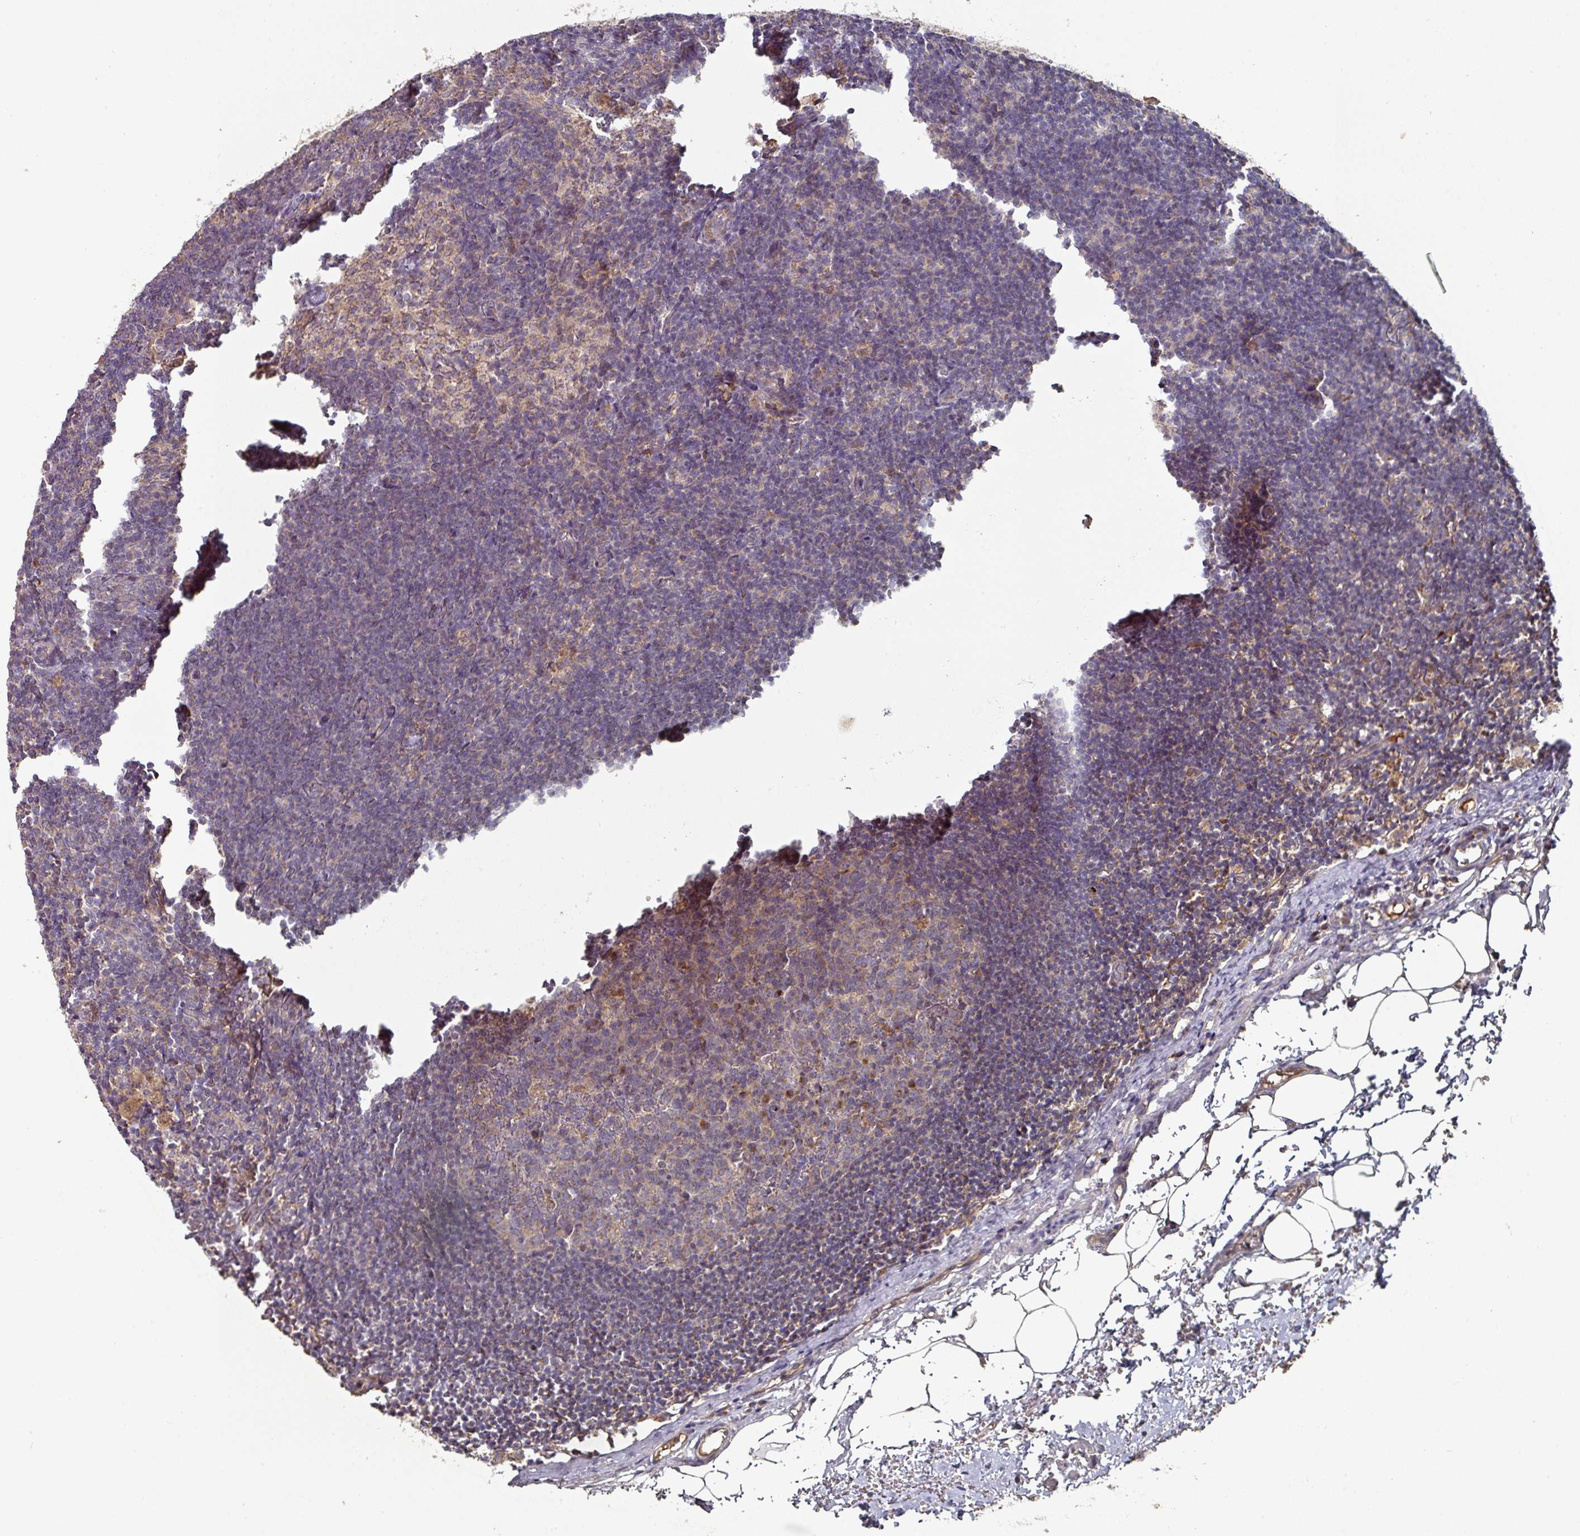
{"staining": {"intensity": "negative", "quantity": "none", "location": "none"}, "tissue": "lymph node", "cell_type": "Germinal center cells", "image_type": "normal", "snomed": [{"axis": "morphology", "description": "Normal tissue, NOS"}, {"axis": "topography", "description": "Lymph node"}], "caption": "Histopathology image shows no protein positivity in germinal center cells of unremarkable lymph node.", "gene": "DNAJC7", "patient": {"sex": "male", "age": 49}}